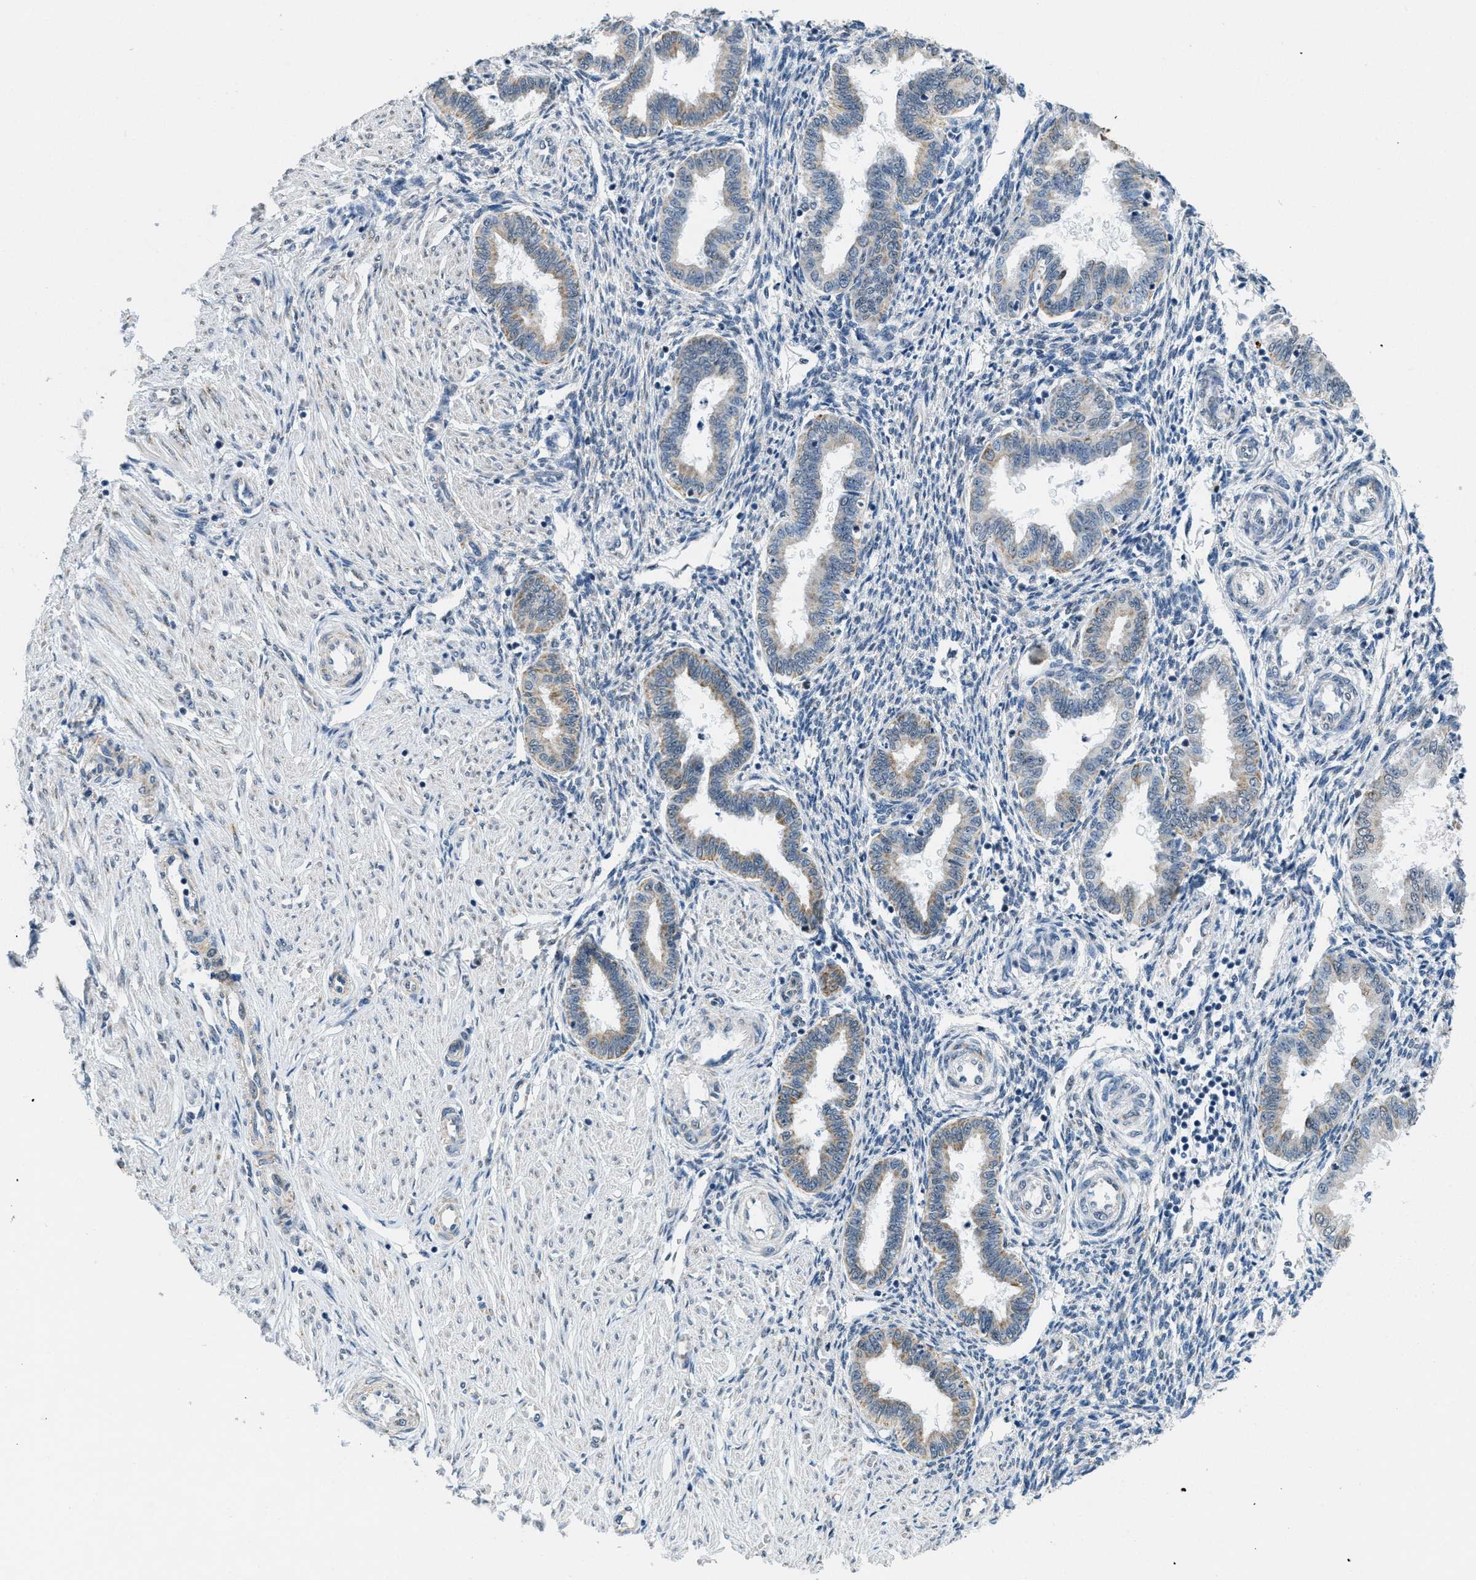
{"staining": {"intensity": "negative", "quantity": "none", "location": "none"}, "tissue": "endometrium", "cell_type": "Cells in endometrial stroma", "image_type": "normal", "snomed": [{"axis": "morphology", "description": "Normal tissue, NOS"}, {"axis": "topography", "description": "Endometrium"}], "caption": "IHC photomicrograph of unremarkable endometrium: endometrium stained with DAB demonstrates no significant protein staining in cells in endometrial stroma. (Stains: DAB immunohistochemistry (IHC) with hematoxylin counter stain, Microscopy: brightfield microscopy at high magnification).", "gene": "TOMM70", "patient": {"sex": "female", "age": 33}}